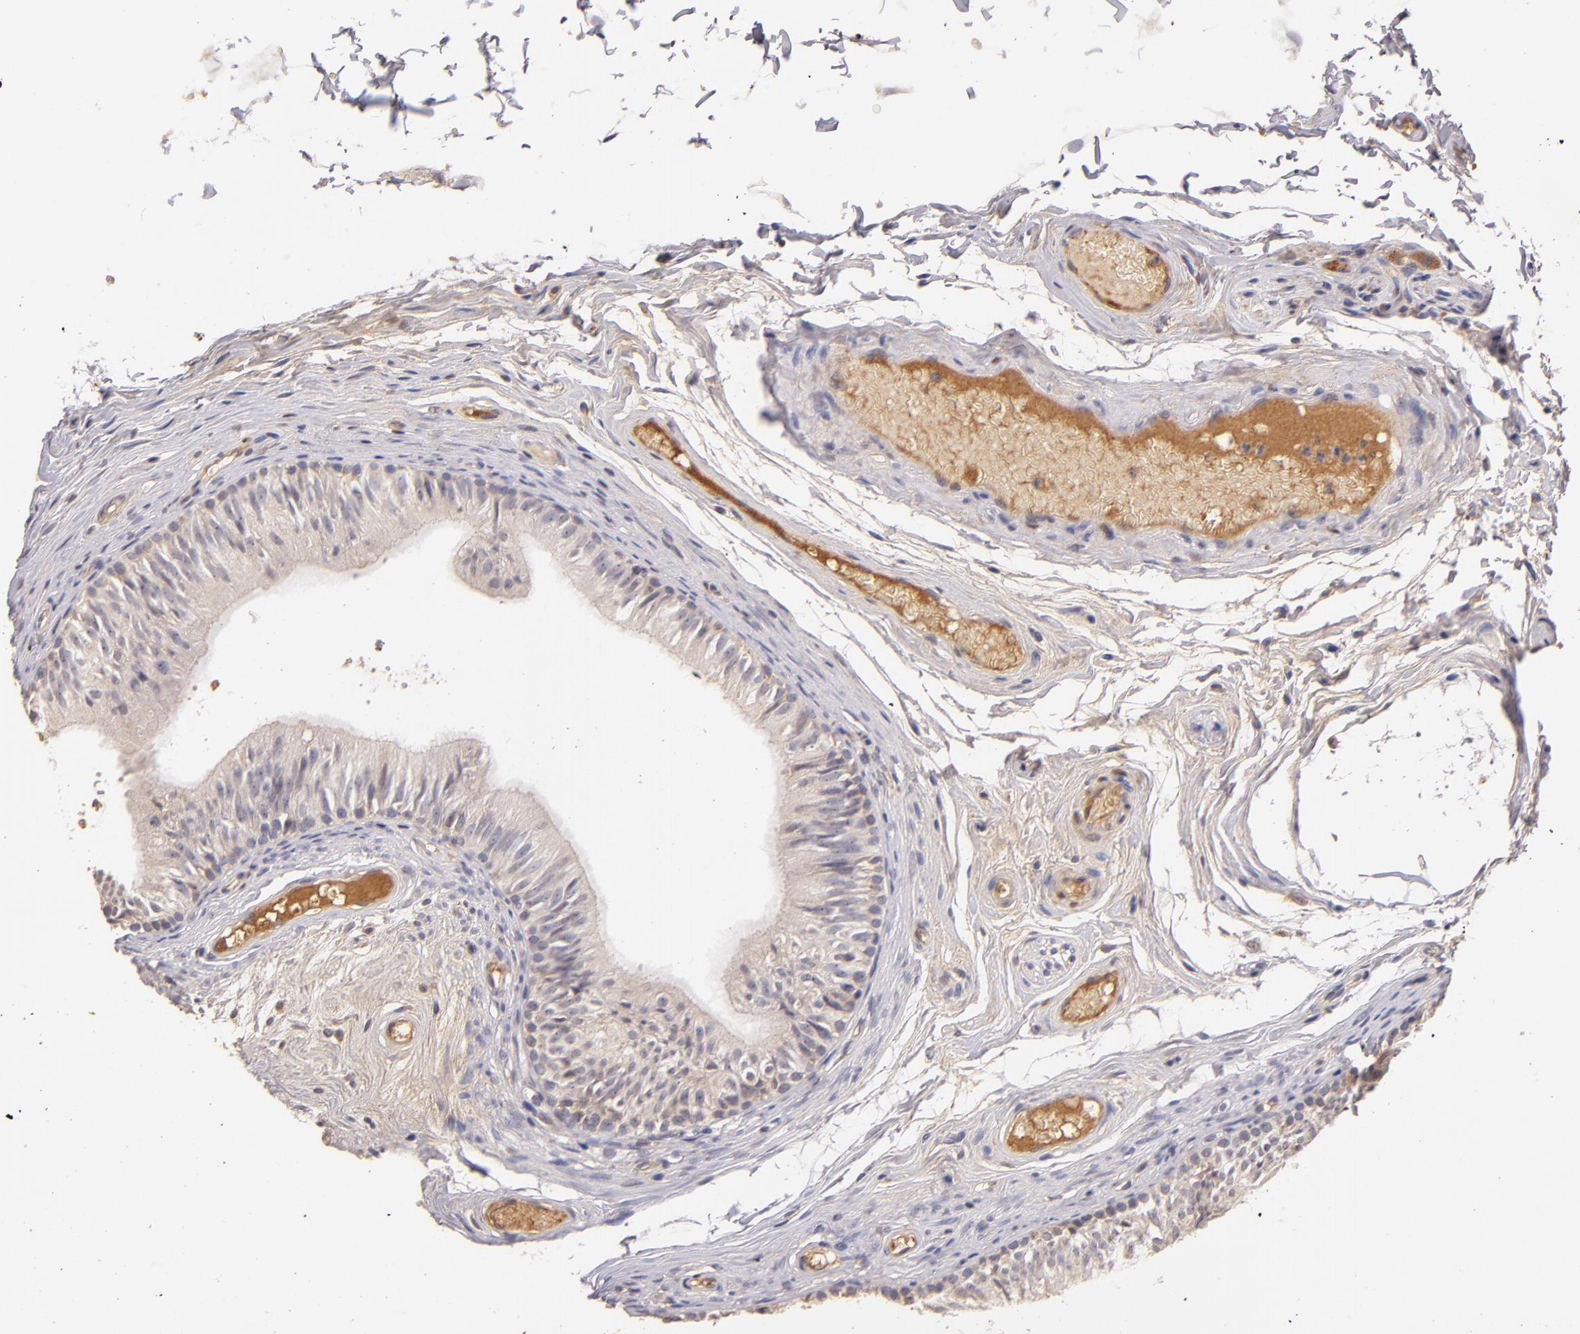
{"staining": {"intensity": "moderate", "quantity": ">75%", "location": "cytoplasmic/membranous"}, "tissue": "epididymis", "cell_type": "Glandular cells", "image_type": "normal", "snomed": [{"axis": "morphology", "description": "Normal tissue, NOS"}, {"axis": "topography", "description": "Testis"}, {"axis": "topography", "description": "Epididymis"}], "caption": "This is an image of IHC staining of benign epididymis, which shows moderate expression in the cytoplasmic/membranous of glandular cells.", "gene": "SERPINC1", "patient": {"sex": "male", "age": 36}}